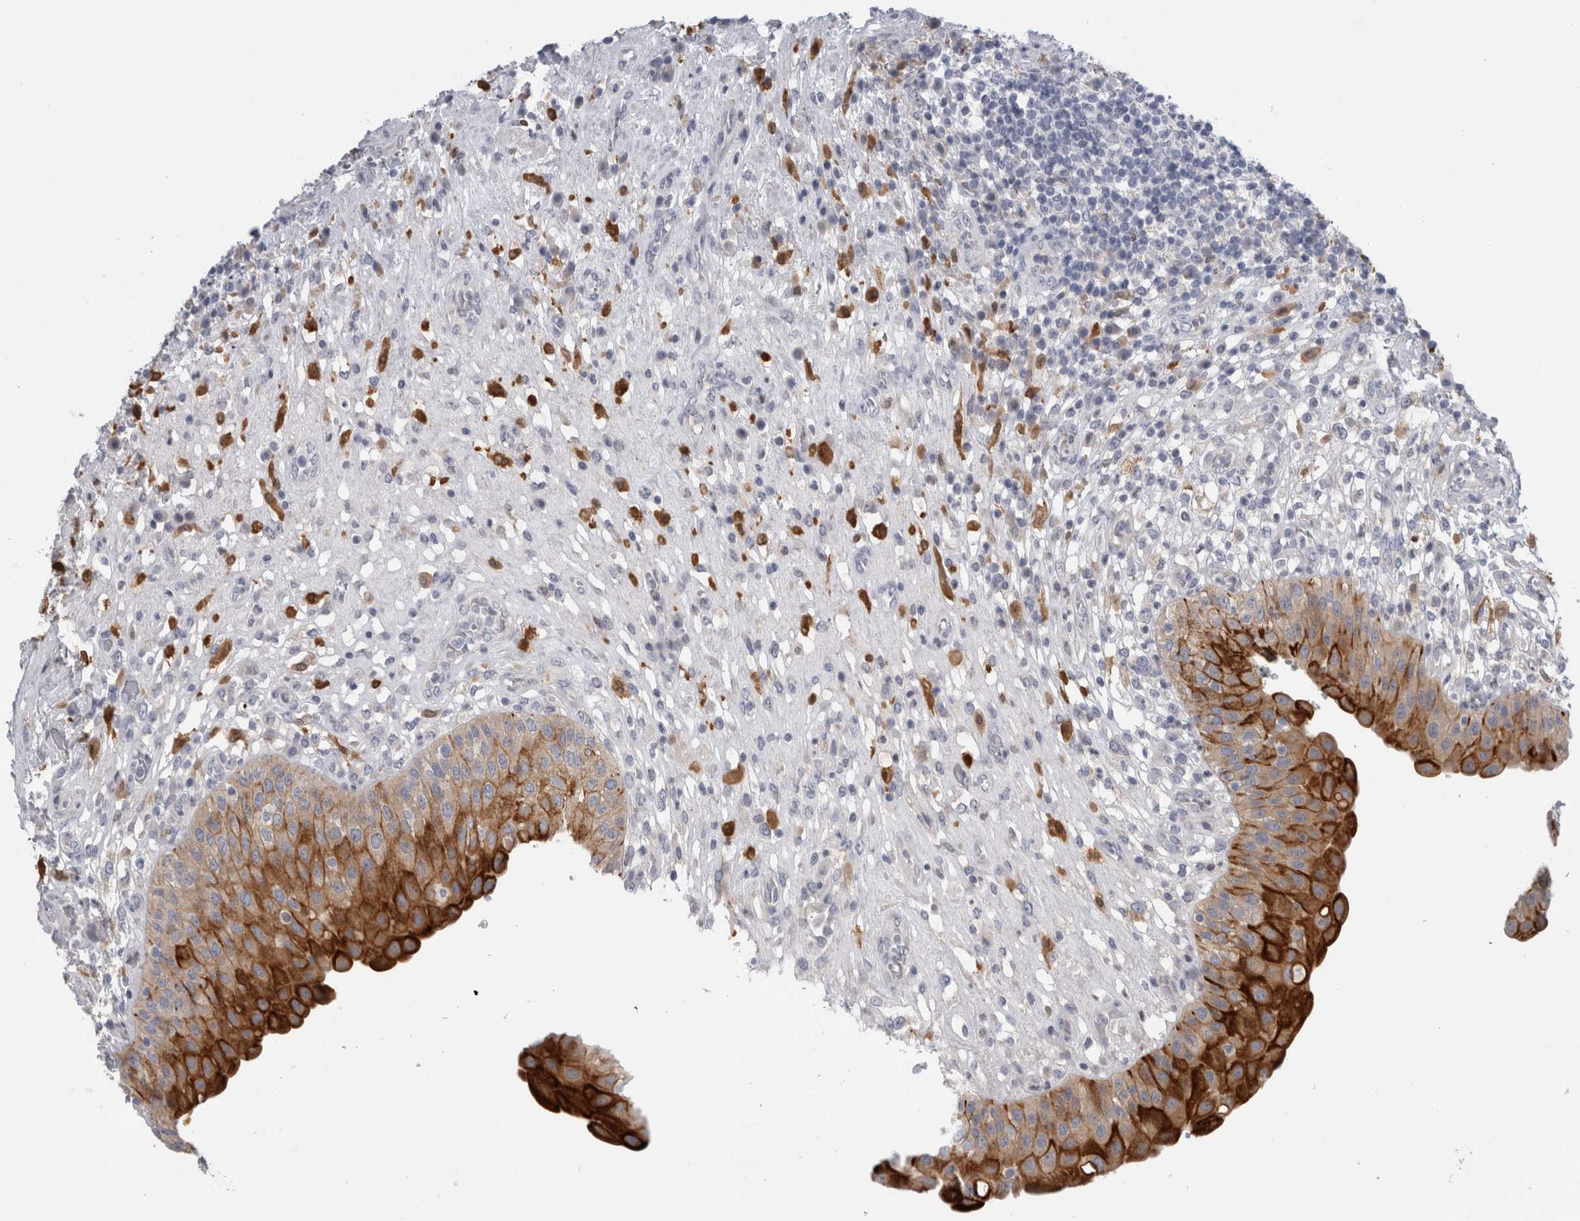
{"staining": {"intensity": "strong", "quantity": ">75%", "location": "cytoplasmic/membranous"}, "tissue": "urinary bladder", "cell_type": "Urothelial cells", "image_type": "normal", "snomed": [{"axis": "morphology", "description": "Normal tissue, NOS"}, {"axis": "topography", "description": "Urinary bladder"}], "caption": "The image reveals a brown stain indicating the presence of a protein in the cytoplasmic/membranous of urothelial cells in urinary bladder.", "gene": "SLC20A2", "patient": {"sex": "female", "age": 62}}